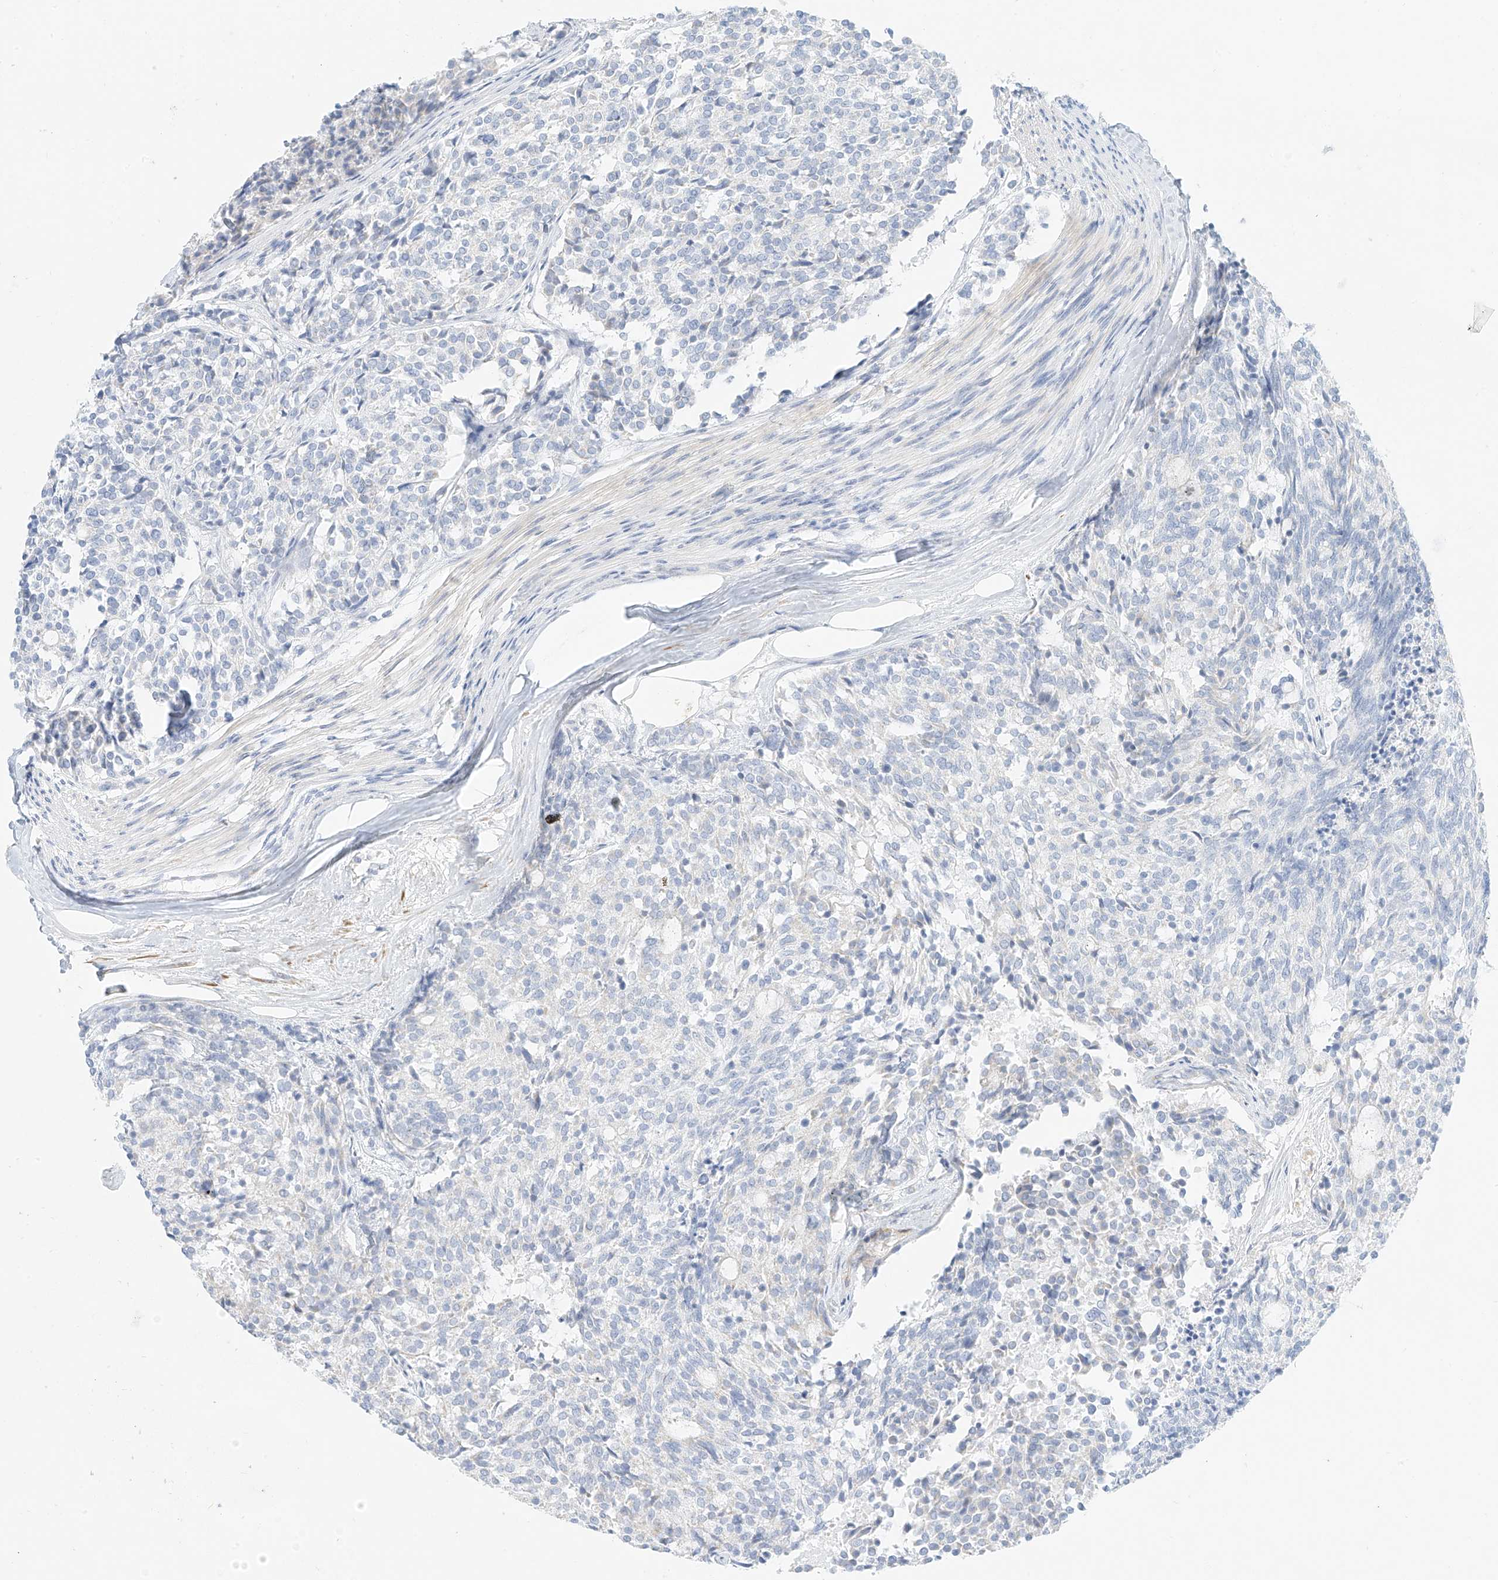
{"staining": {"intensity": "negative", "quantity": "none", "location": "none"}, "tissue": "carcinoid", "cell_type": "Tumor cells", "image_type": "cancer", "snomed": [{"axis": "morphology", "description": "Carcinoid, malignant, NOS"}, {"axis": "topography", "description": "Pancreas"}], "caption": "This is an IHC image of human carcinoid. There is no expression in tumor cells.", "gene": "ST3GAL5", "patient": {"sex": "female", "age": 54}}